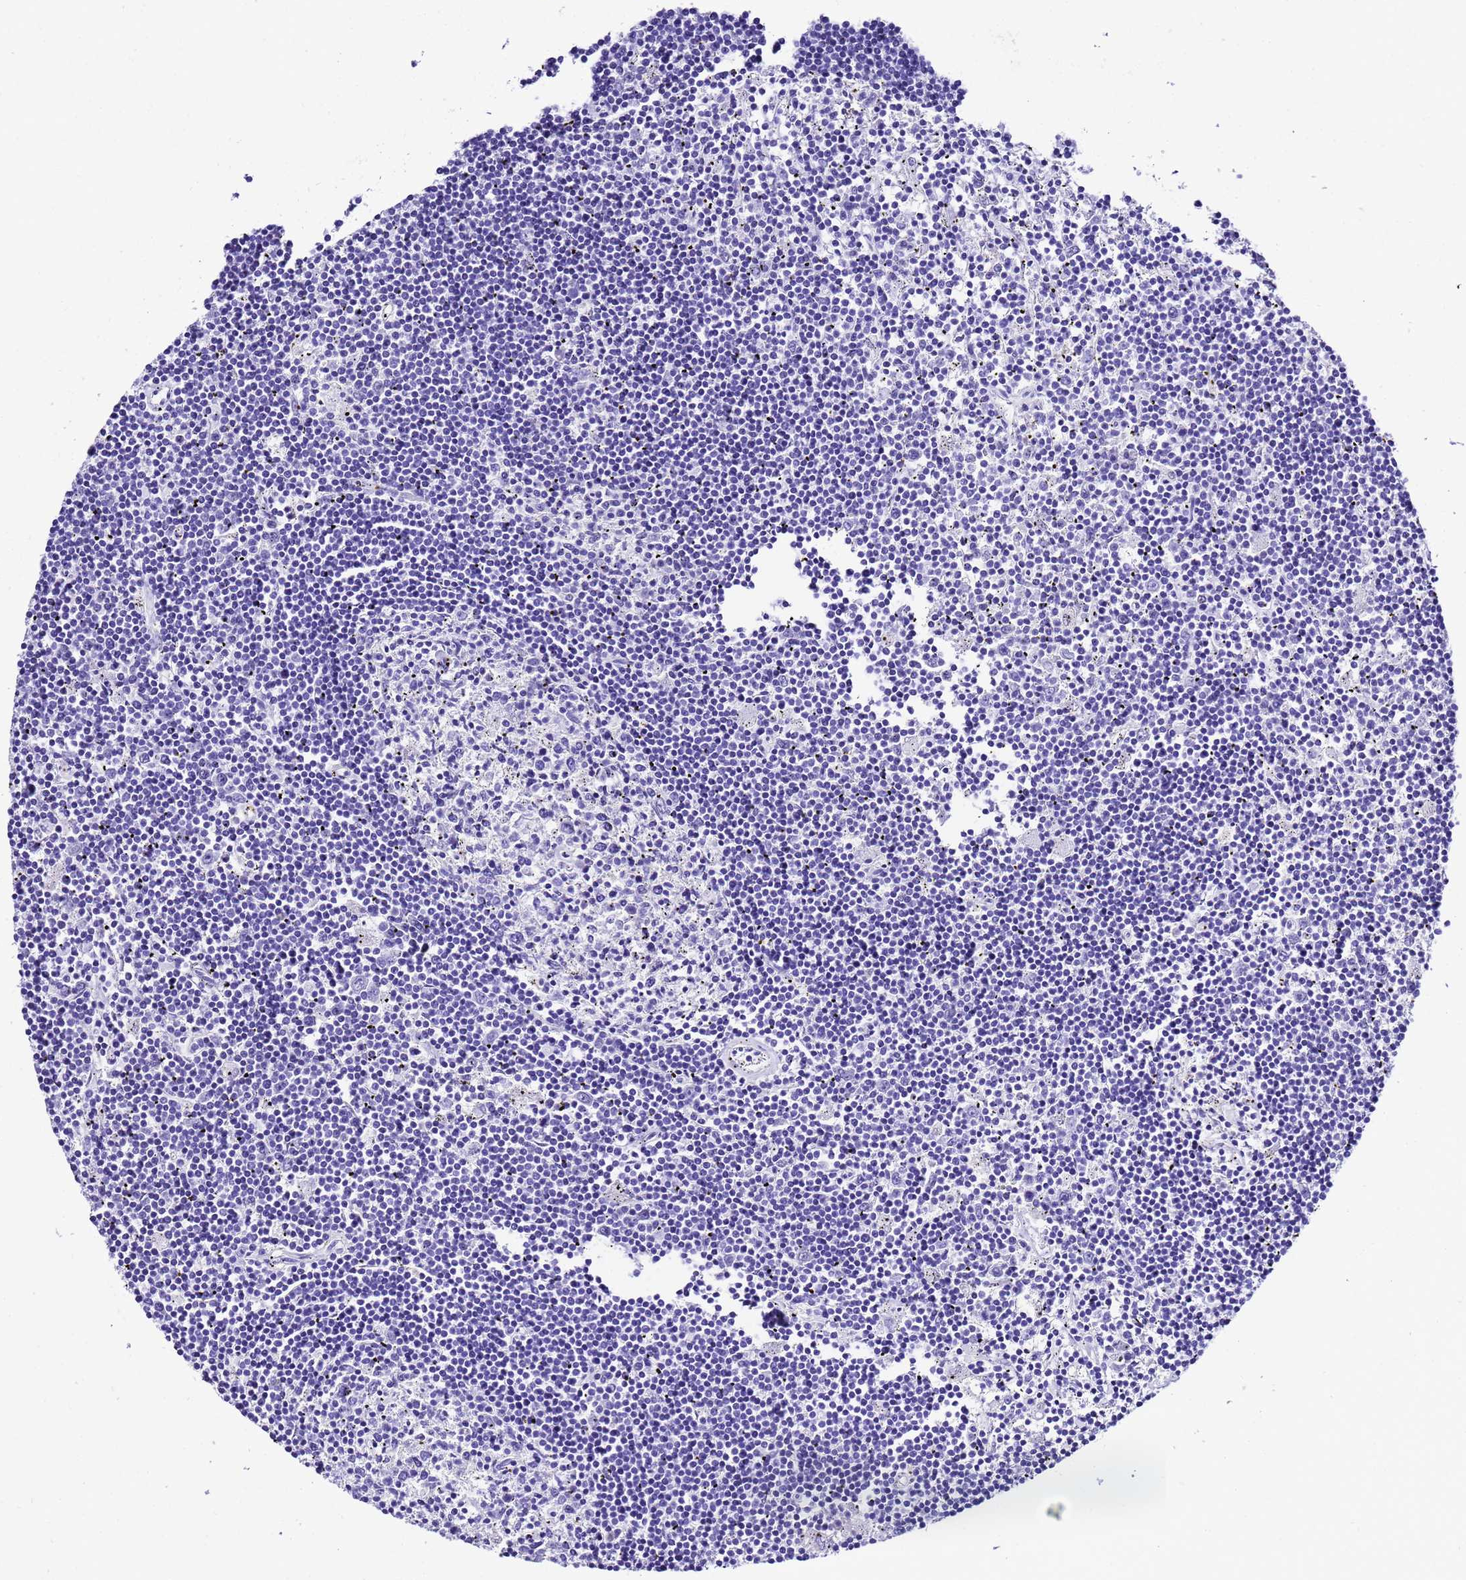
{"staining": {"intensity": "negative", "quantity": "none", "location": "none"}, "tissue": "lymphoma", "cell_type": "Tumor cells", "image_type": "cancer", "snomed": [{"axis": "morphology", "description": "Malignant lymphoma, non-Hodgkin's type, Low grade"}, {"axis": "topography", "description": "Spleen"}], "caption": "The micrograph demonstrates no significant expression in tumor cells of low-grade malignant lymphoma, non-Hodgkin's type.", "gene": "UGT2B10", "patient": {"sex": "male", "age": 76}}